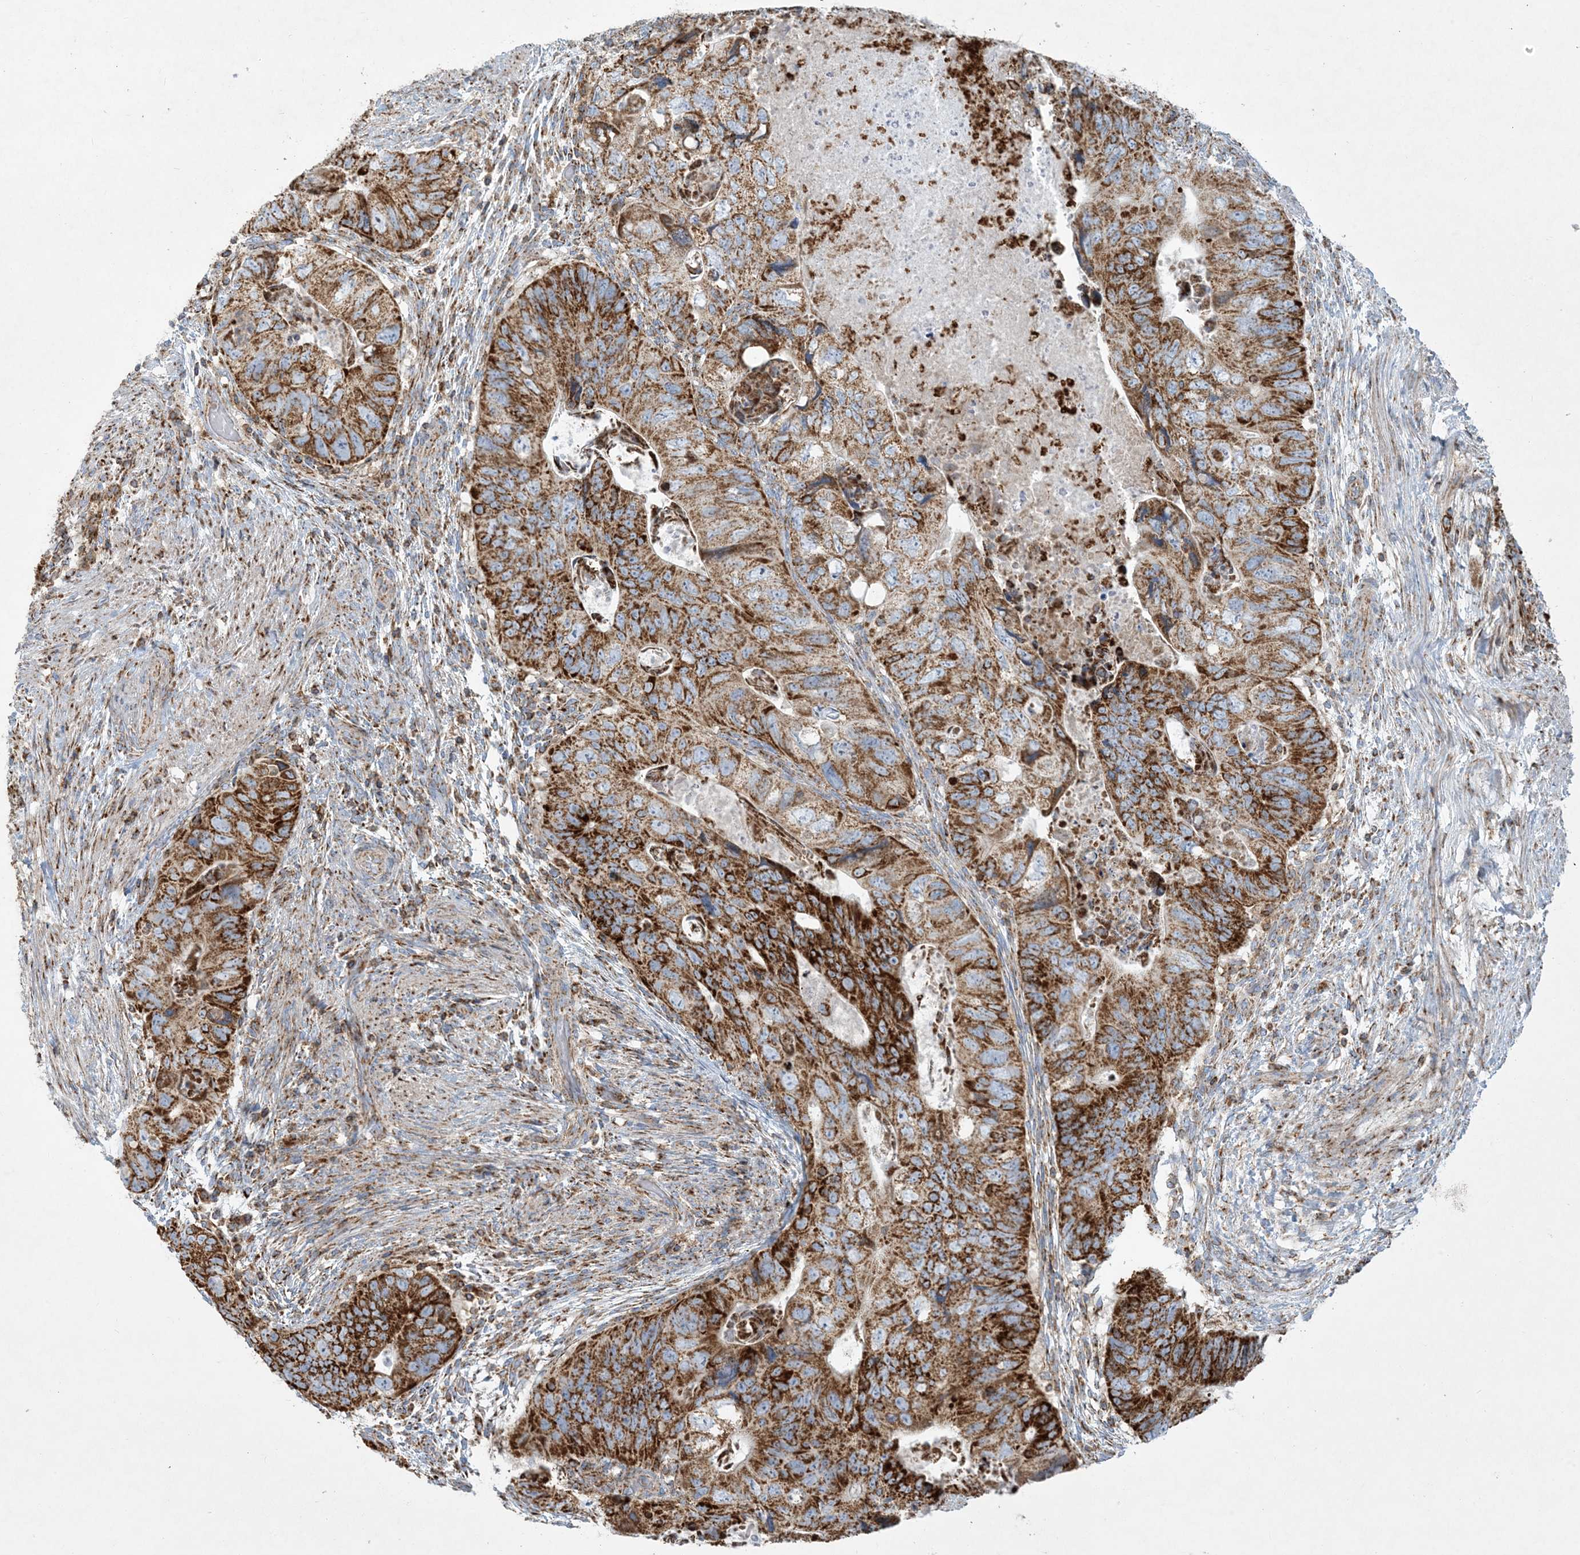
{"staining": {"intensity": "strong", "quantity": ">75%", "location": "cytoplasmic/membranous"}, "tissue": "colorectal cancer", "cell_type": "Tumor cells", "image_type": "cancer", "snomed": [{"axis": "morphology", "description": "Adenocarcinoma, NOS"}, {"axis": "topography", "description": "Rectum"}], "caption": "Approximately >75% of tumor cells in adenocarcinoma (colorectal) display strong cytoplasmic/membranous protein expression as visualized by brown immunohistochemical staining.", "gene": "BEND4", "patient": {"sex": "male", "age": 63}}